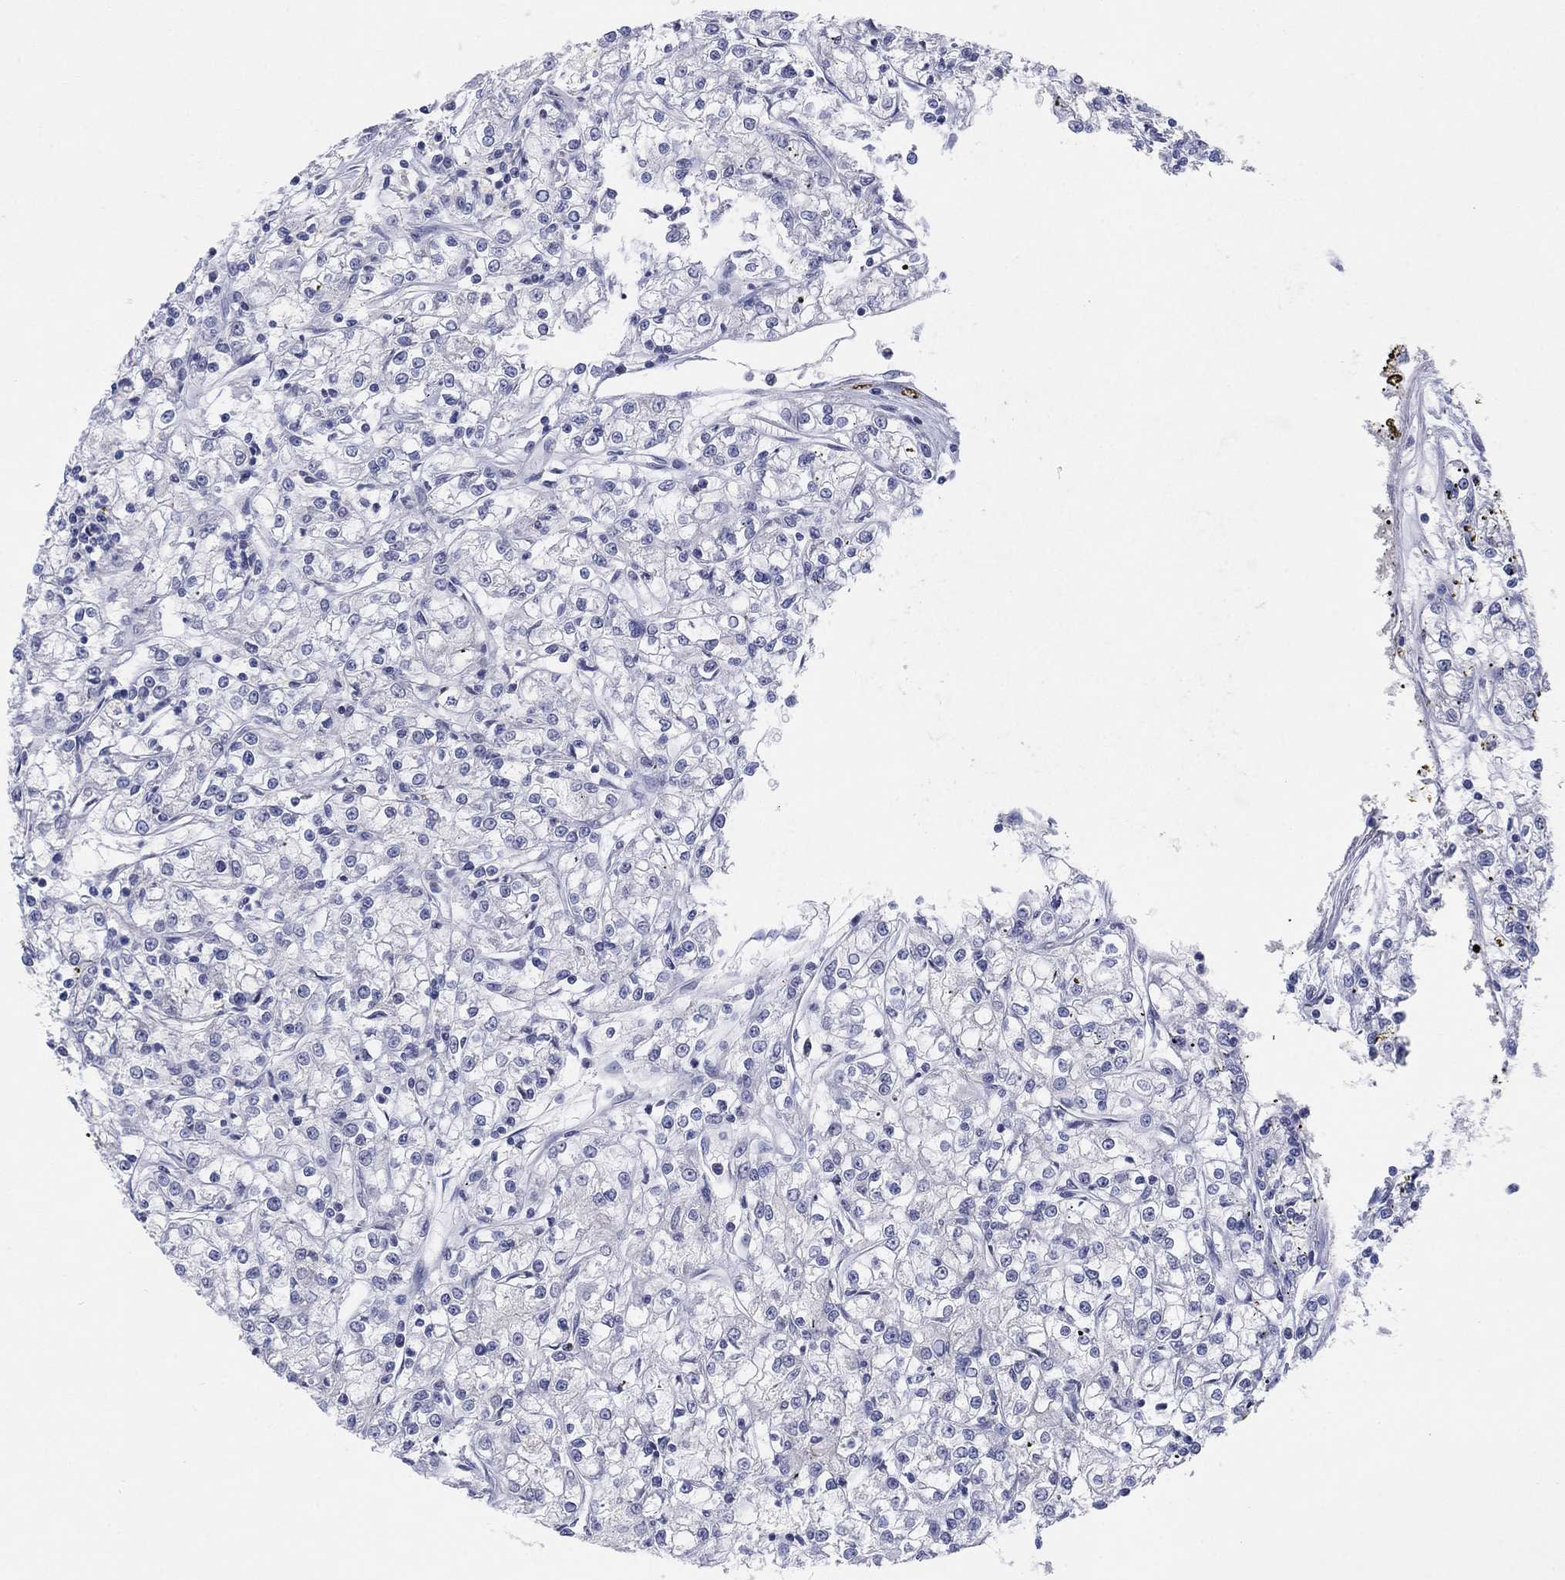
{"staining": {"intensity": "negative", "quantity": "none", "location": "none"}, "tissue": "renal cancer", "cell_type": "Tumor cells", "image_type": "cancer", "snomed": [{"axis": "morphology", "description": "Adenocarcinoma, NOS"}, {"axis": "topography", "description": "Kidney"}], "caption": "IHC micrograph of renal cancer (adenocarcinoma) stained for a protein (brown), which demonstrates no staining in tumor cells.", "gene": "SDC1", "patient": {"sex": "female", "age": 59}}